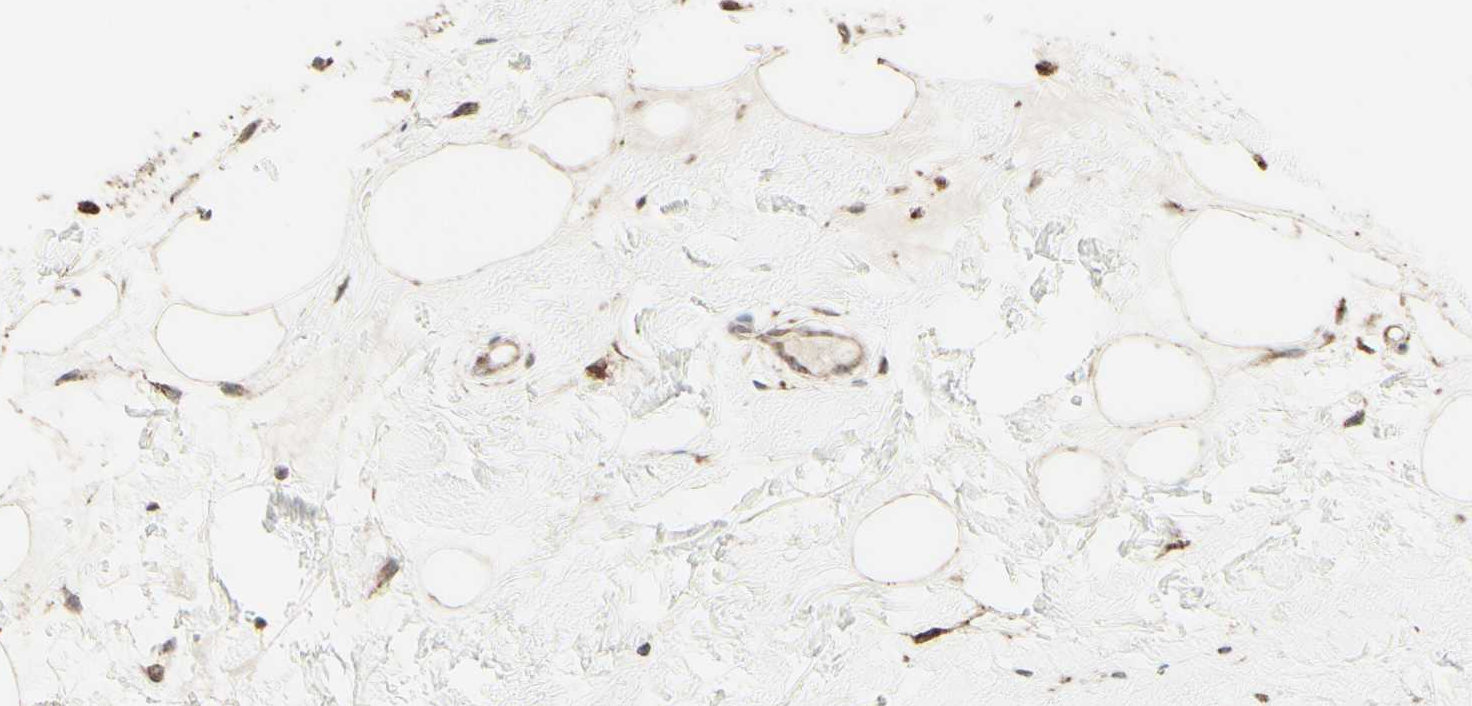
{"staining": {"intensity": "moderate", "quantity": ">75%", "location": "cytoplasmic/membranous"}, "tissue": "breast cancer", "cell_type": "Tumor cells", "image_type": "cancer", "snomed": [{"axis": "morphology", "description": "Normal tissue, NOS"}, {"axis": "morphology", "description": "Duct carcinoma"}, {"axis": "topography", "description": "Breast"}], "caption": "Immunohistochemistry (DAB (3,3'-diaminobenzidine)) staining of intraductal carcinoma (breast) exhibits moderate cytoplasmic/membranous protein positivity in approximately >75% of tumor cells.", "gene": "DHRS3", "patient": {"sex": "female", "age": 39}}